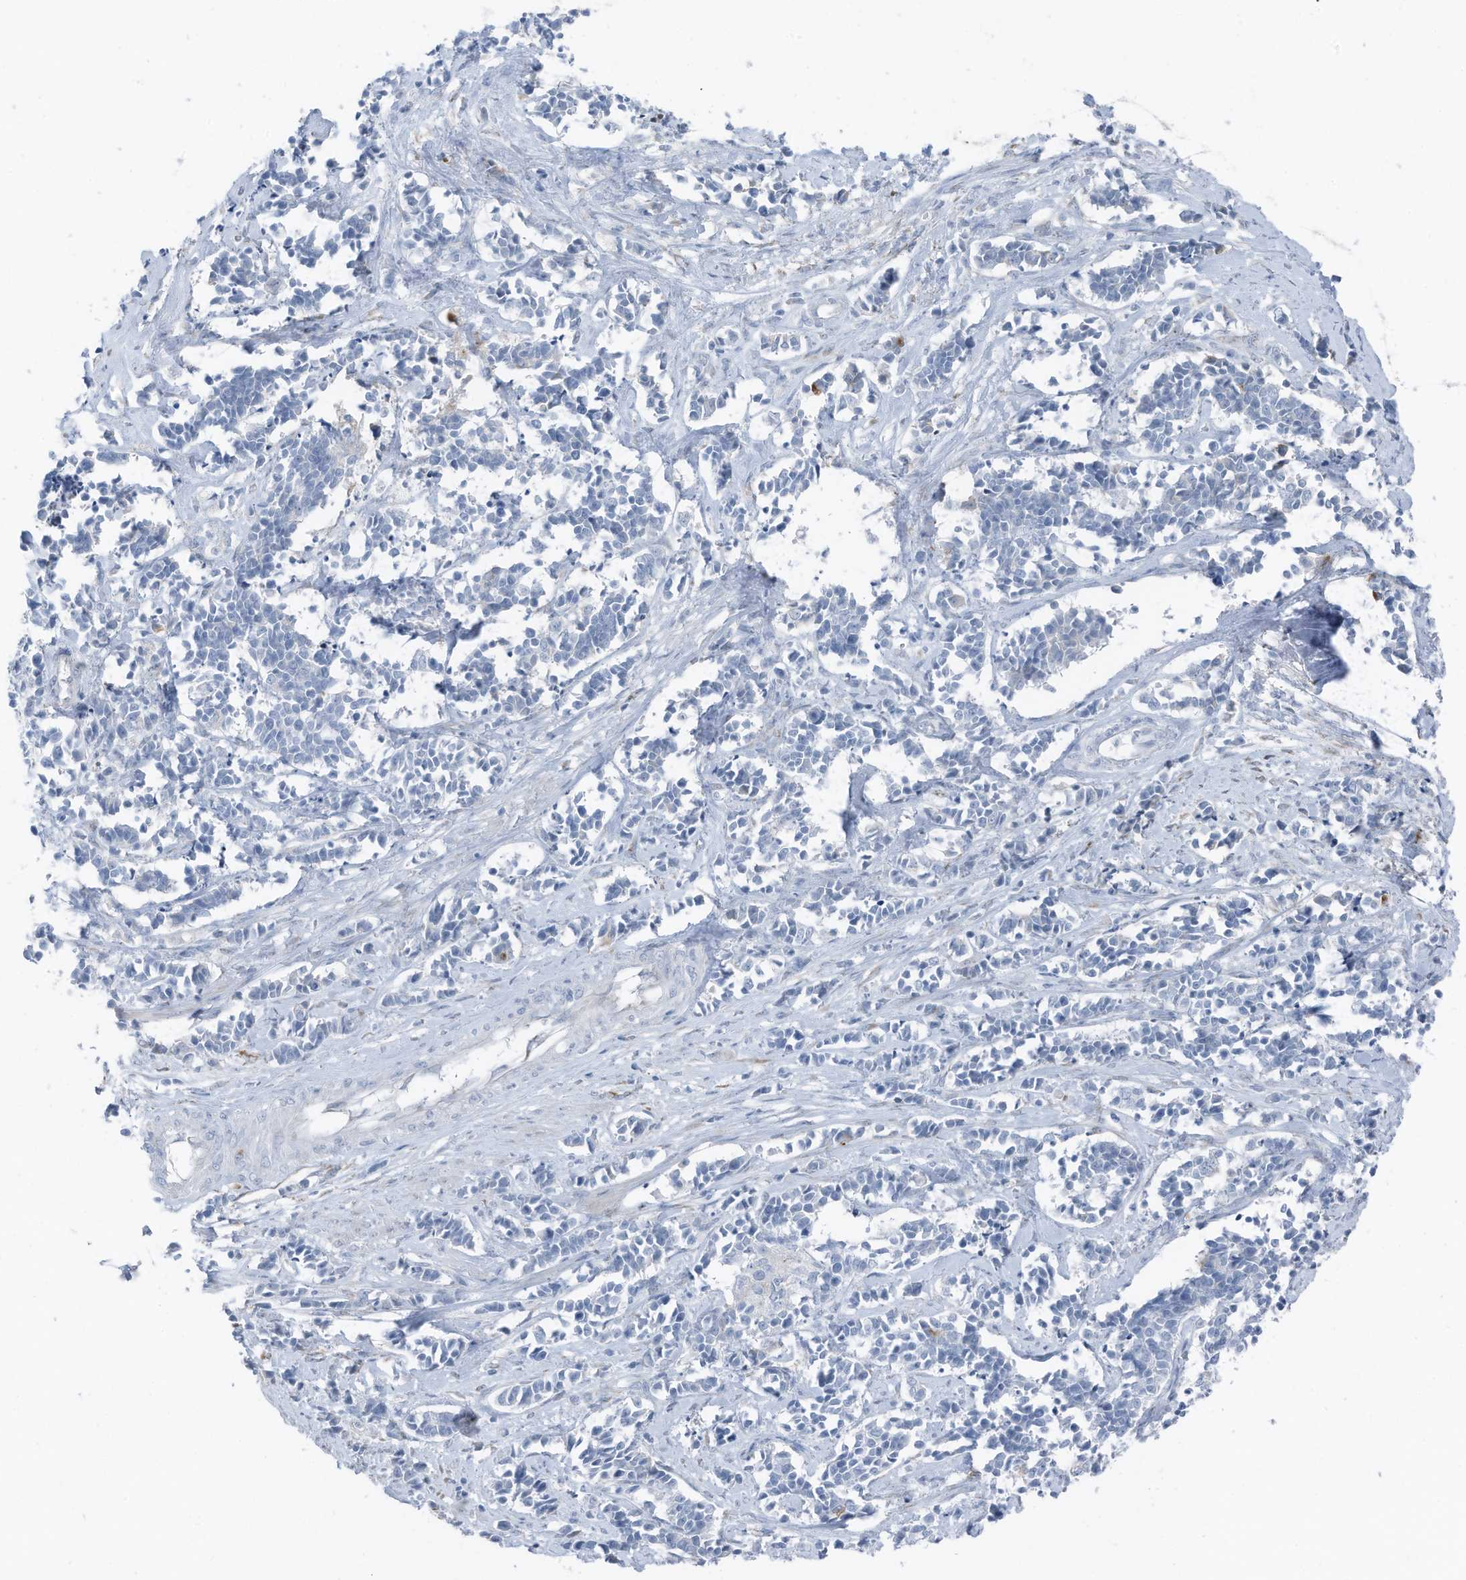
{"staining": {"intensity": "negative", "quantity": "none", "location": "none"}, "tissue": "cervical cancer", "cell_type": "Tumor cells", "image_type": "cancer", "snomed": [{"axis": "morphology", "description": "Normal tissue, NOS"}, {"axis": "morphology", "description": "Squamous cell carcinoma, NOS"}, {"axis": "topography", "description": "Cervix"}], "caption": "Tumor cells are negative for protein expression in human cervical cancer. Brightfield microscopy of immunohistochemistry stained with DAB (brown) and hematoxylin (blue), captured at high magnification.", "gene": "ARHGEF33", "patient": {"sex": "female", "age": 35}}